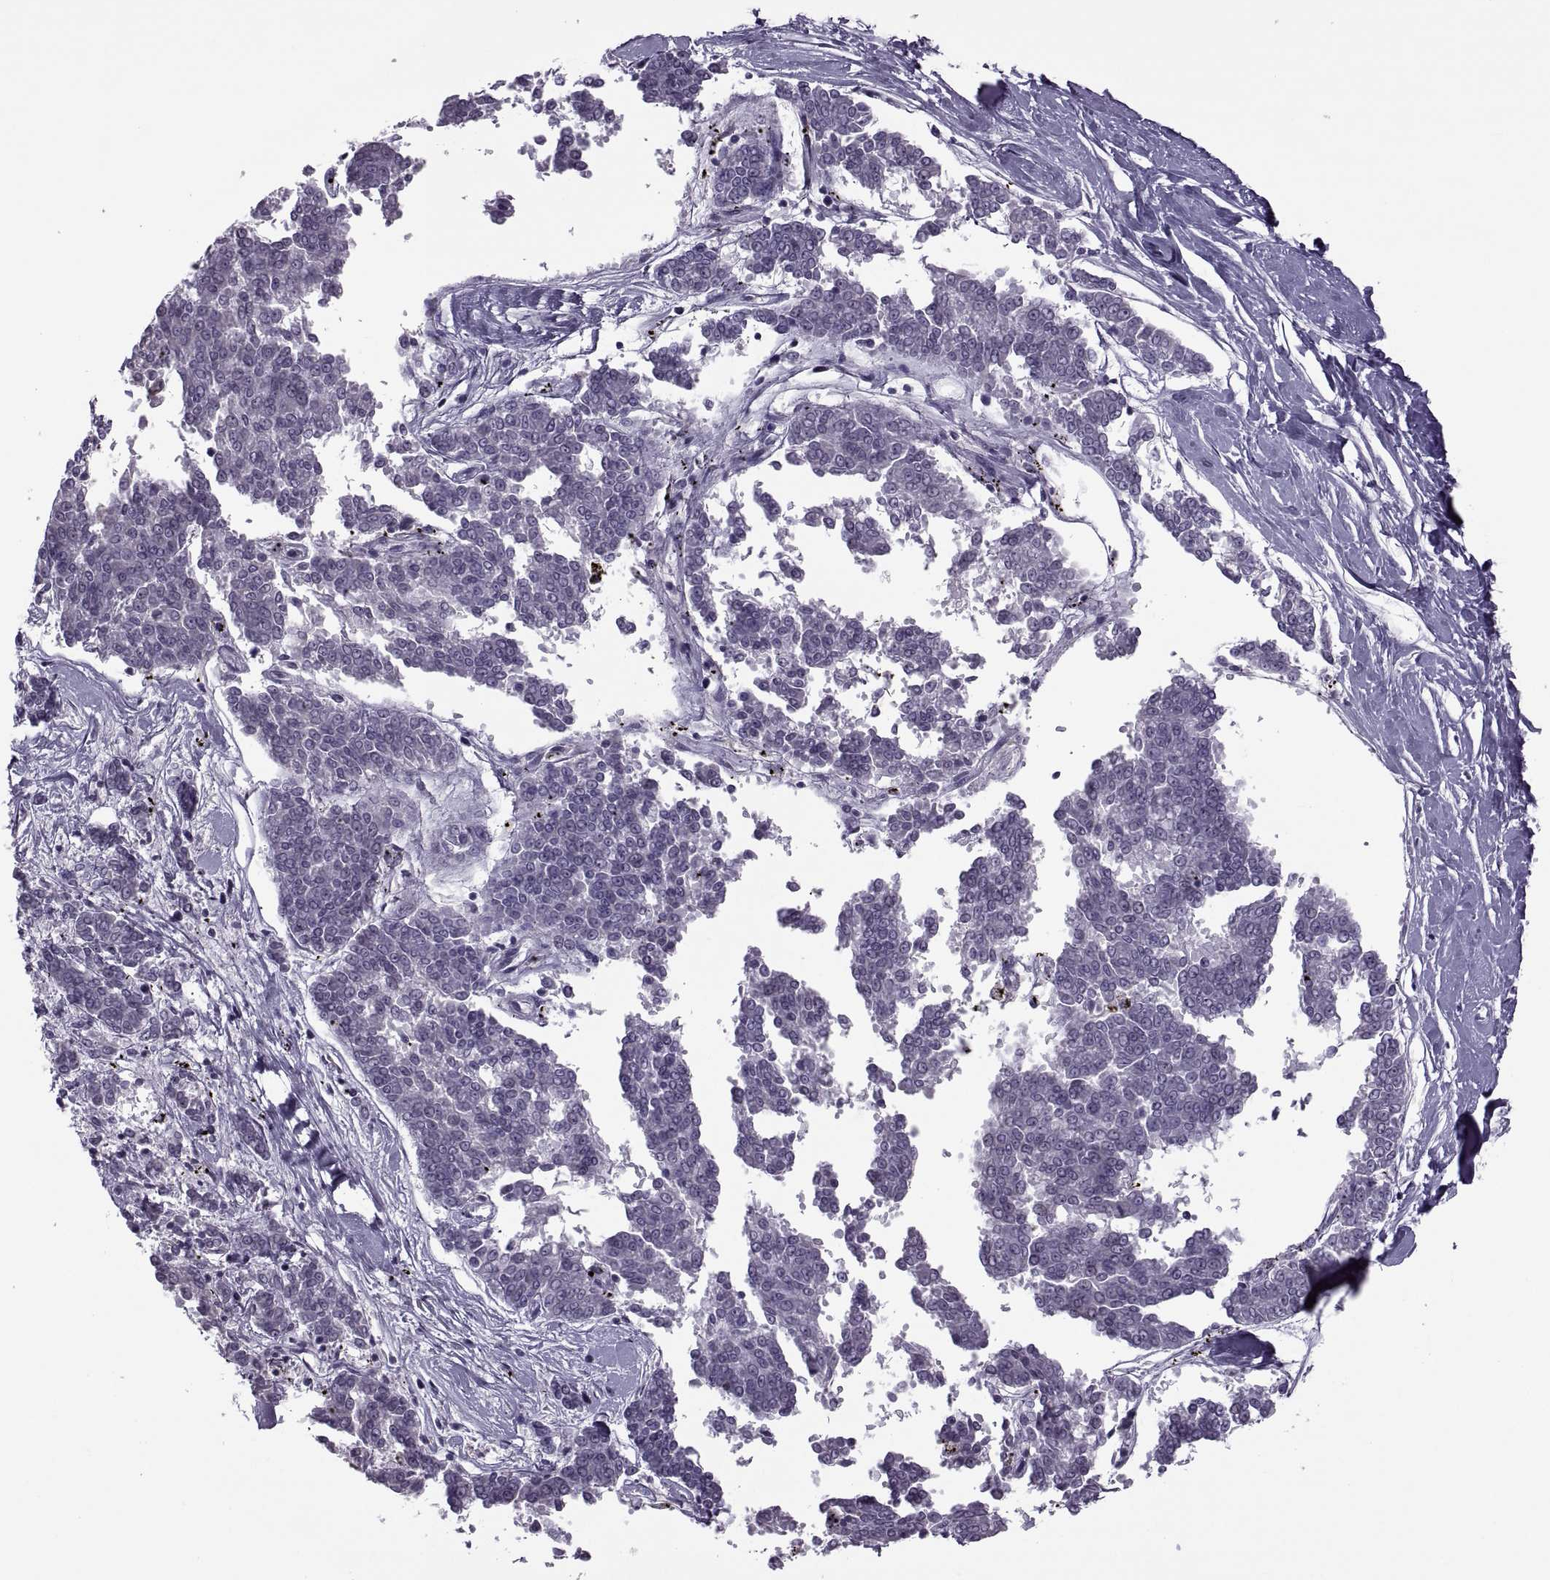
{"staining": {"intensity": "negative", "quantity": "none", "location": "none"}, "tissue": "melanoma", "cell_type": "Tumor cells", "image_type": "cancer", "snomed": [{"axis": "morphology", "description": "Malignant melanoma, NOS"}, {"axis": "topography", "description": "Skin"}], "caption": "Immunohistochemistry (IHC) of human malignant melanoma reveals no staining in tumor cells.", "gene": "RSPH6A", "patient": {"sex": "female", "age": 72}}